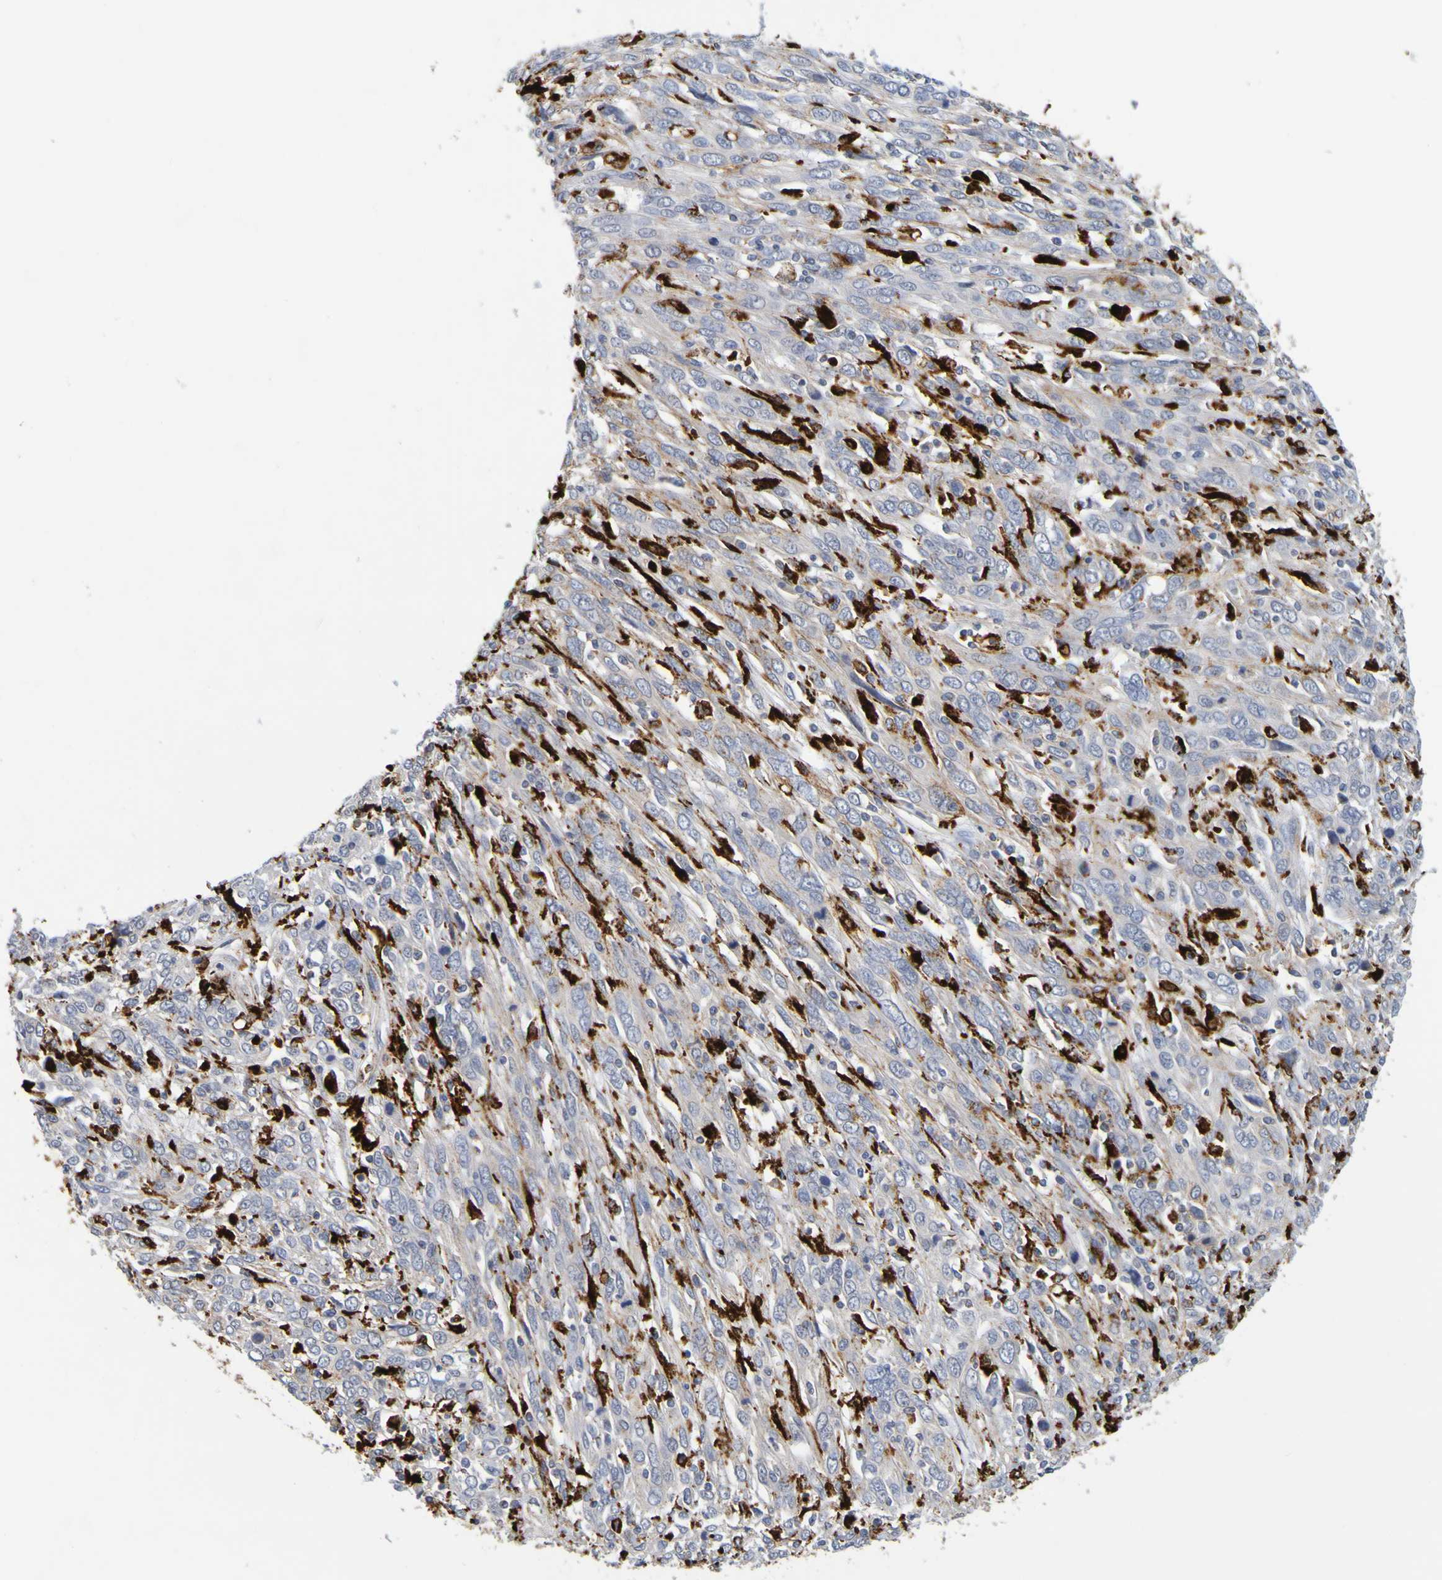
{"staining": {"intensity": "negative", "quantity": "none", "location": "none"}, "tissue": "cervical cancer", "cell_type": "Tumor cells", "image_type": "cancer", "snomed": [{"axis": "morphology", "description": "Squamous cell carcinoma, NOS"}, {"axis": "topography", "description": "Cervix"}], "caption": "A photomicrograph of human cervical cancer is negative for staining in tumor cells.", "gene": "TPH1", "patient": {"sex": "female", "age": 46}}